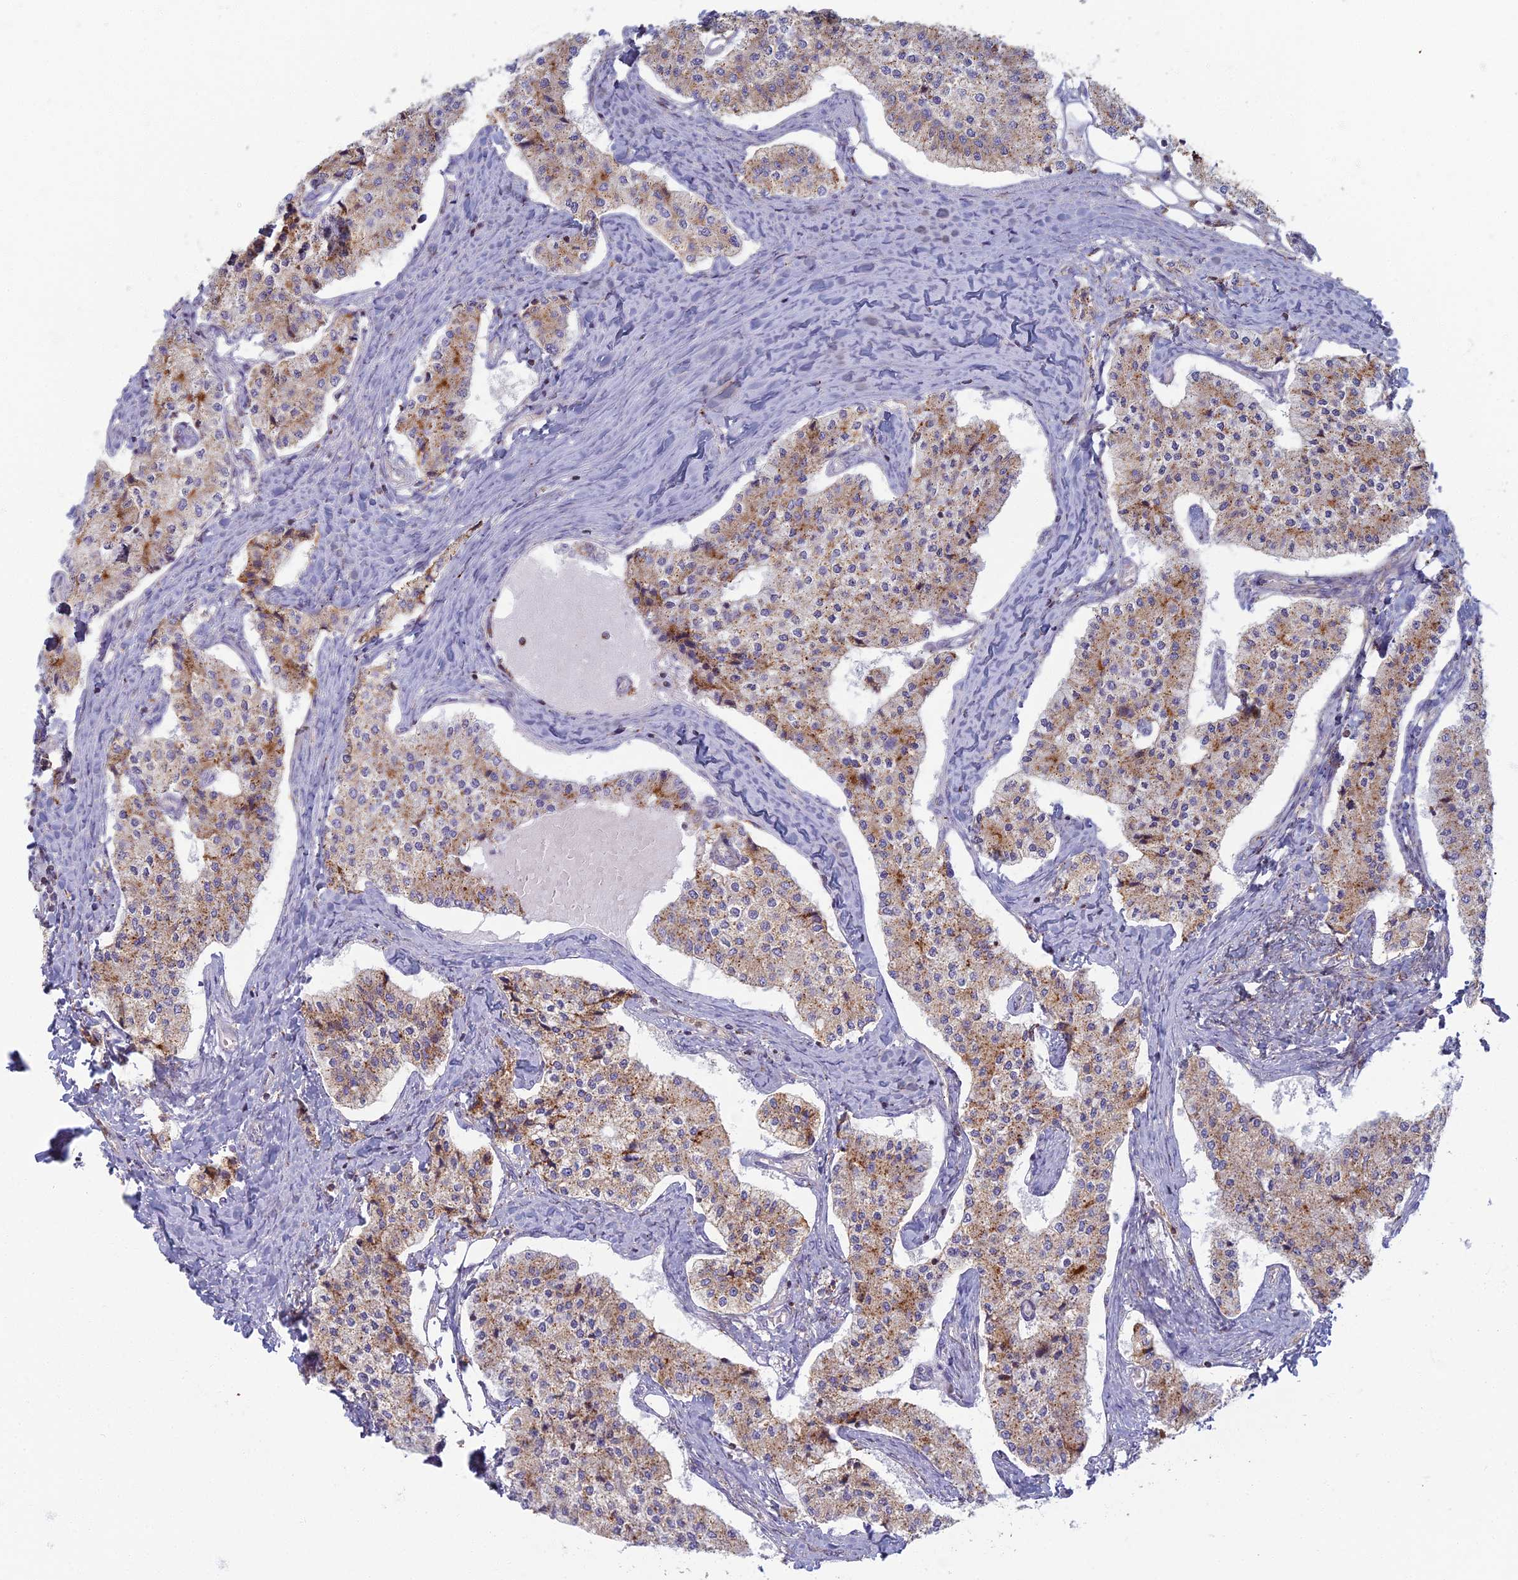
{"staining": {"intensity": "moderate", "quantity": "25%-75%", "location": "cytoplasmic/membranous"}, "tissue": "carcinoid", "cell_type": "Tumor cells", "image_type": "cancer", "snomed": [{"axis": "morphology", "description": "Carcinoid, malignant, NOS"}, {"axis": "topography", "description": "Colon"}], "caption": "Moderate cytoplasmic/membranous expression is appreciated in about 25%-75% of tumor cells in carcinoid (malignant). The protein is shown in brown color, while the nuclei are stained blue.", "gene": "CHMP4B", "patient": {"sex": "female", "age": 52}}